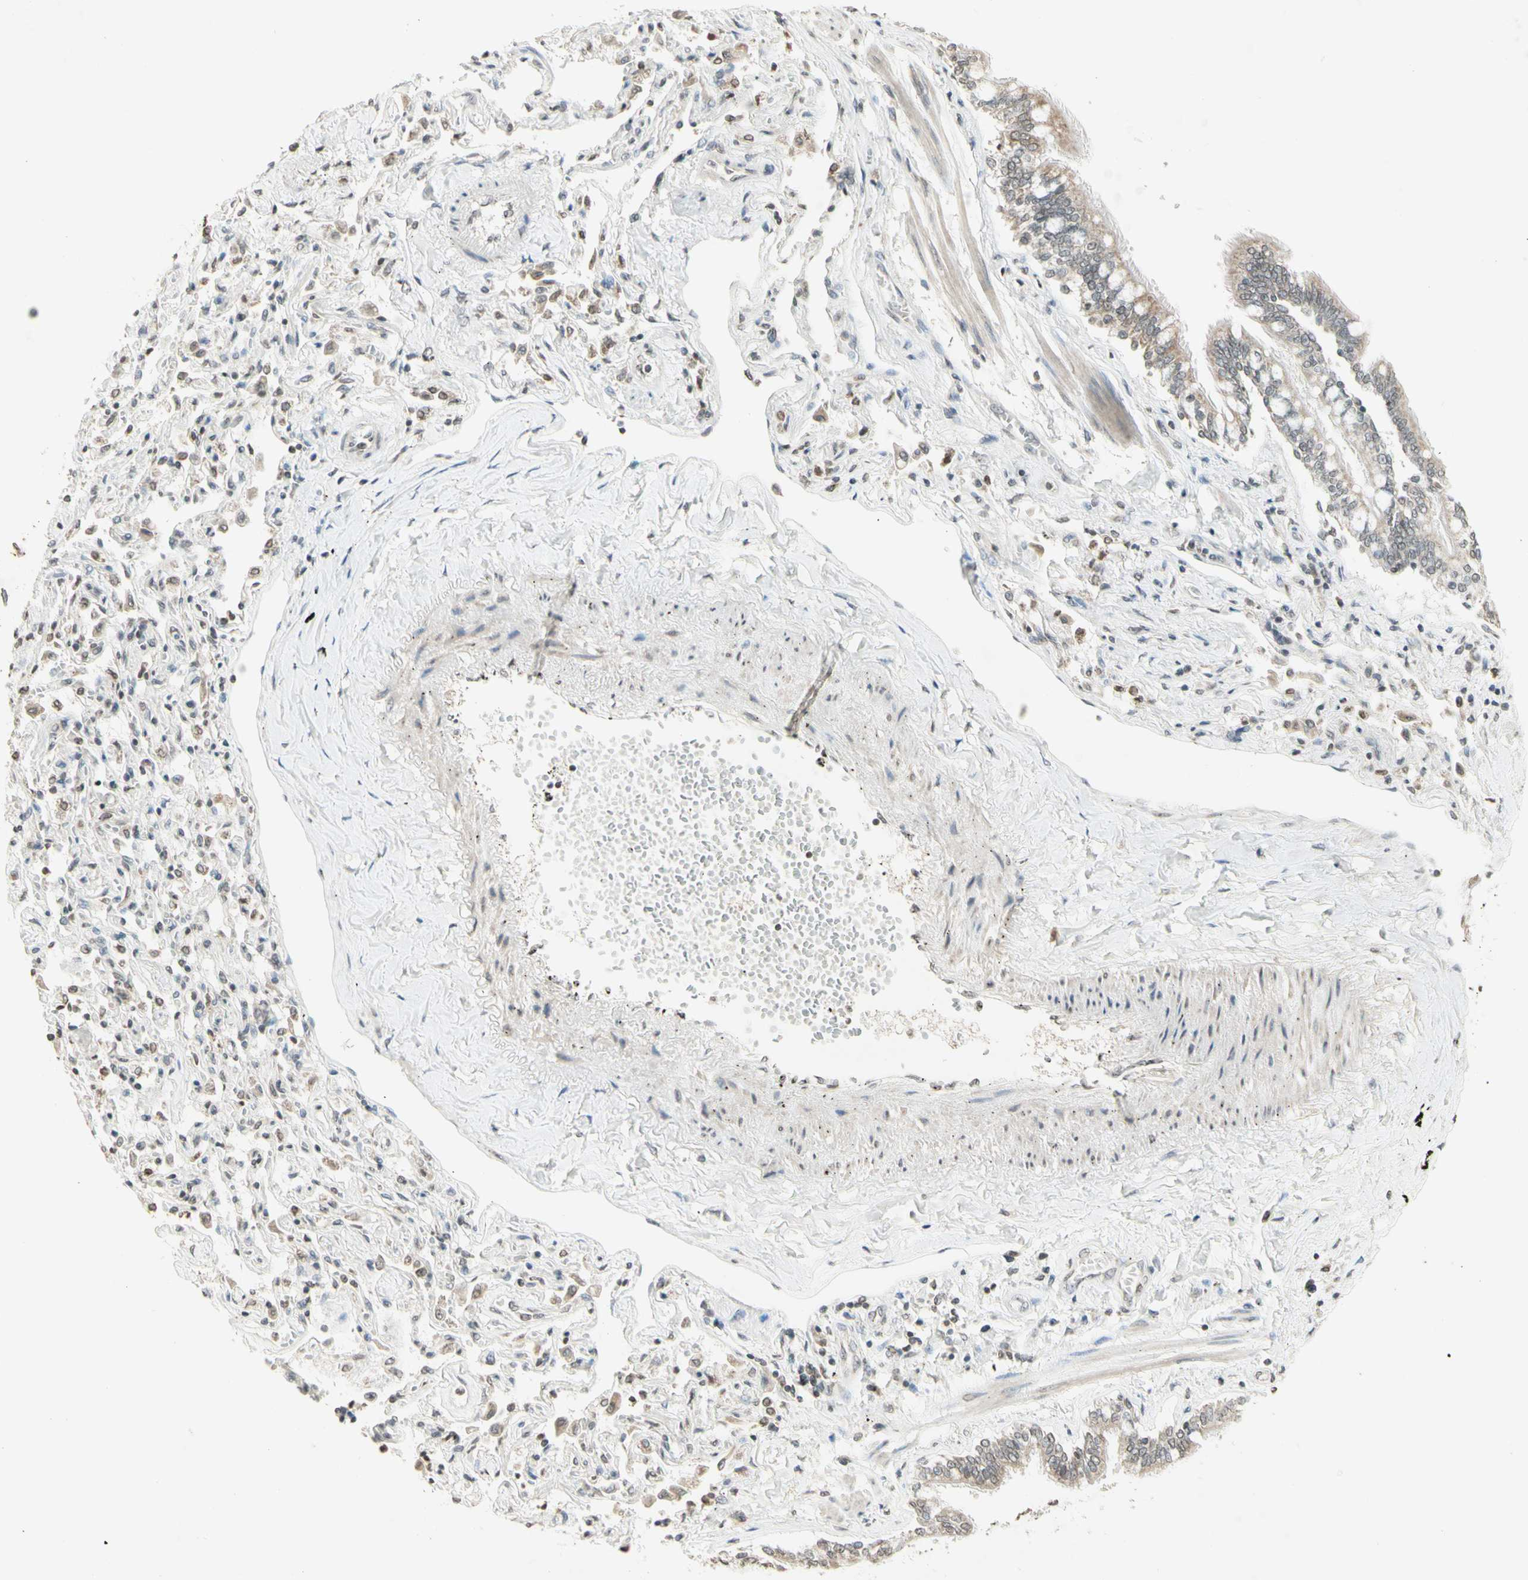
{"staining": {"intensity": "weak", "quantity": ">75%", "location": "cytoplasmic/membranous"}, "tissue": "bronchus", "cell_type": "Respiratory epithelial cells", "image_type": "normal", "snomed": [{"axis": "morphology", "description": "Normal tissue, NOS"}, {"axis": "topography", "description": "Bronchus"}, {"axis": "topography", "description": "Lung"}], "caption": "Immunohistochemical staining of unremarkable bronchus shows >75% levels of weak cytoplasmic/membranous protein expression in approximately >75% of respiratory epithelial cells.", "gene": "CCNI", "patient": {"sex": "male", "age": 64}}